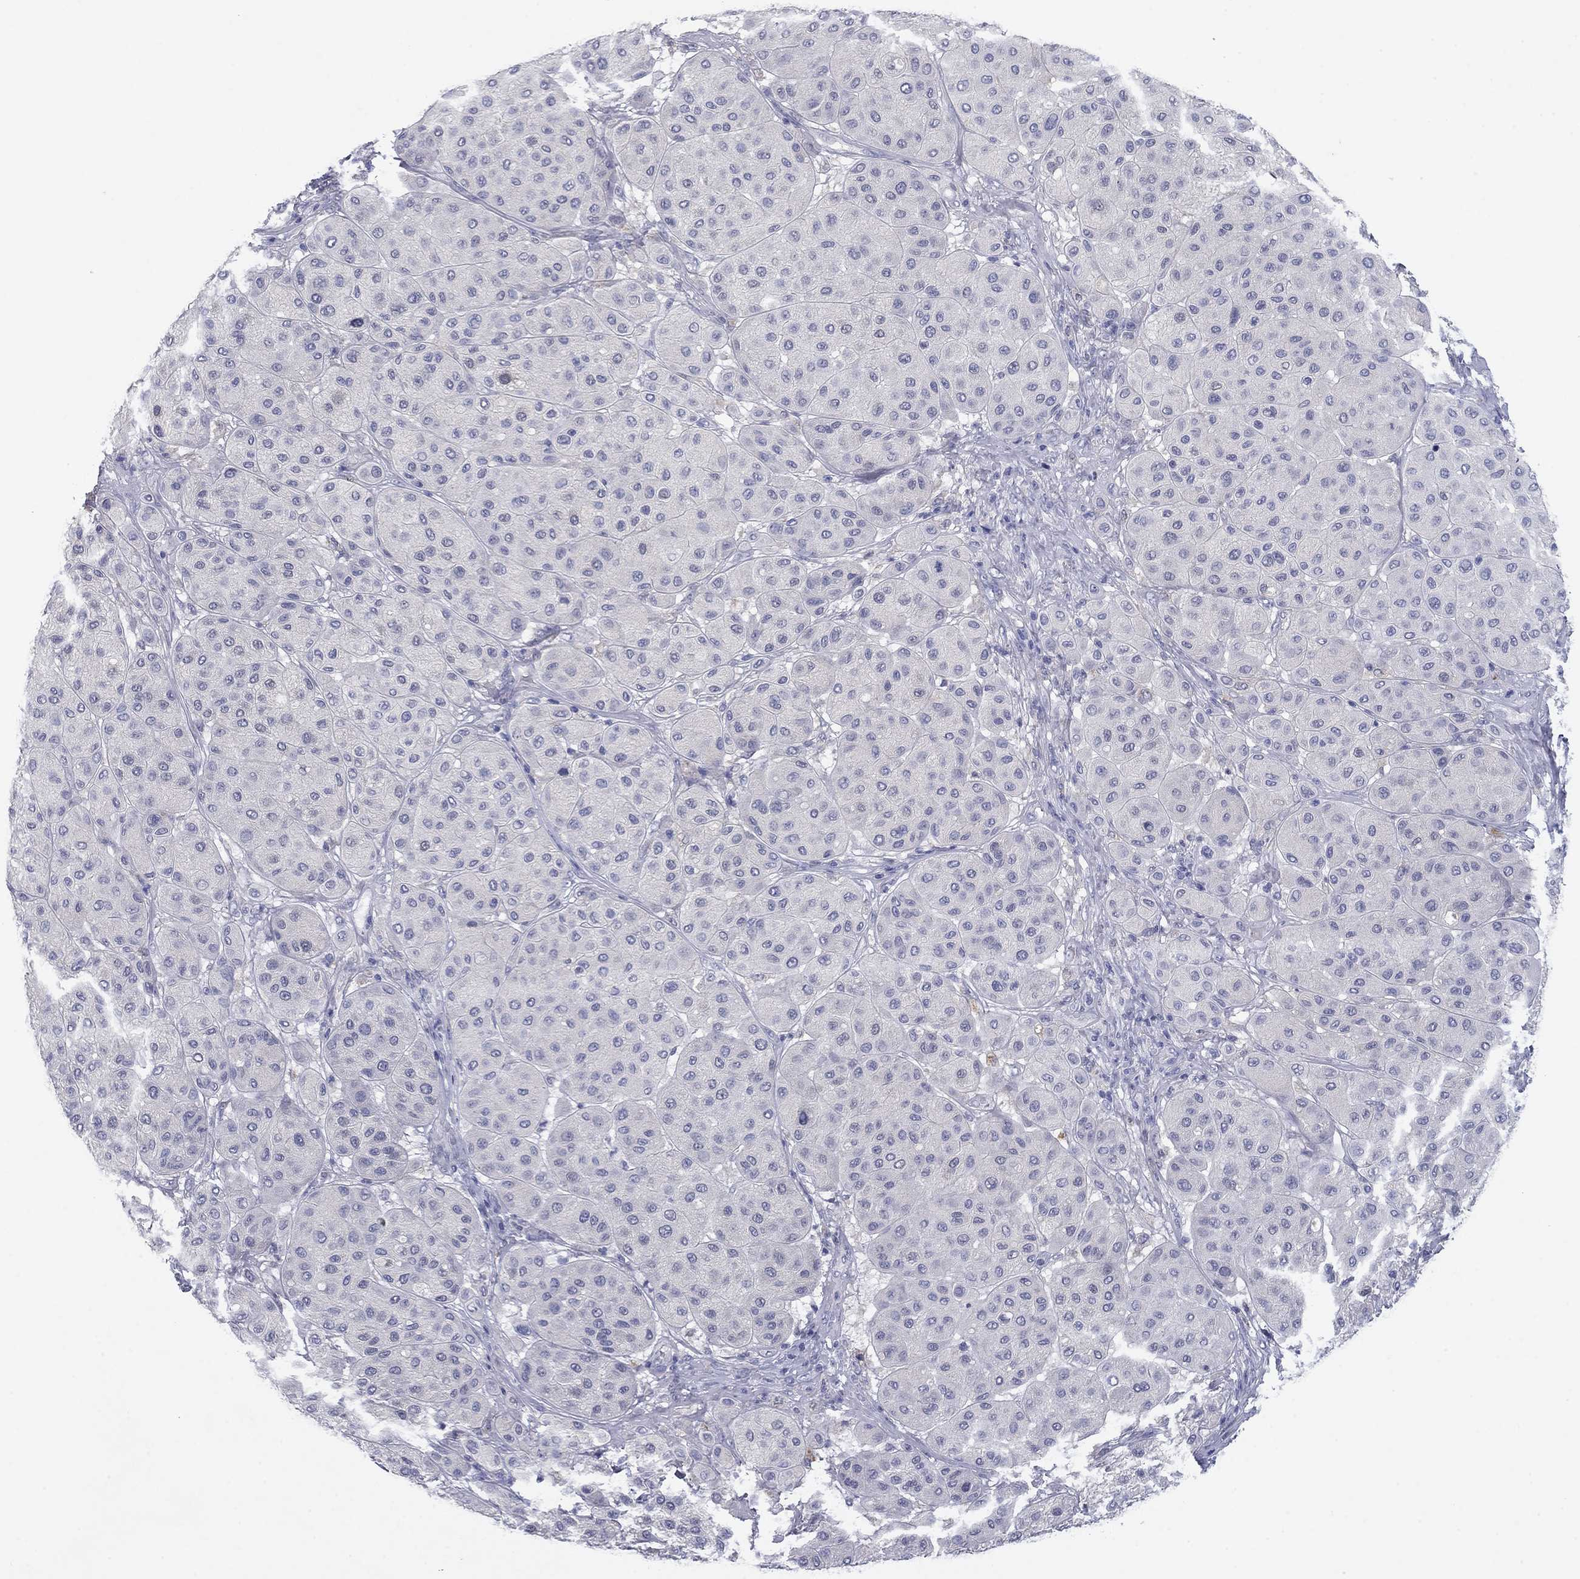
{"staining": {"intensity": "negative", "quantity": "none", "location": "none"}, "tissue": "melanoma", "cell_type": "Tumor cells", "image_type": "cancer", "snomed": [{"axis": "morphology", "description": "Malignant melanoma, Metastatic site"}, {"axis": "topography", "description": "Smooth muscle"}], "caption": "A histopathology image of human melanoma is negative for staining in tumor cells.", "gene": "CNTNAP4", "patient": {"sex": "male", "age": 41}}